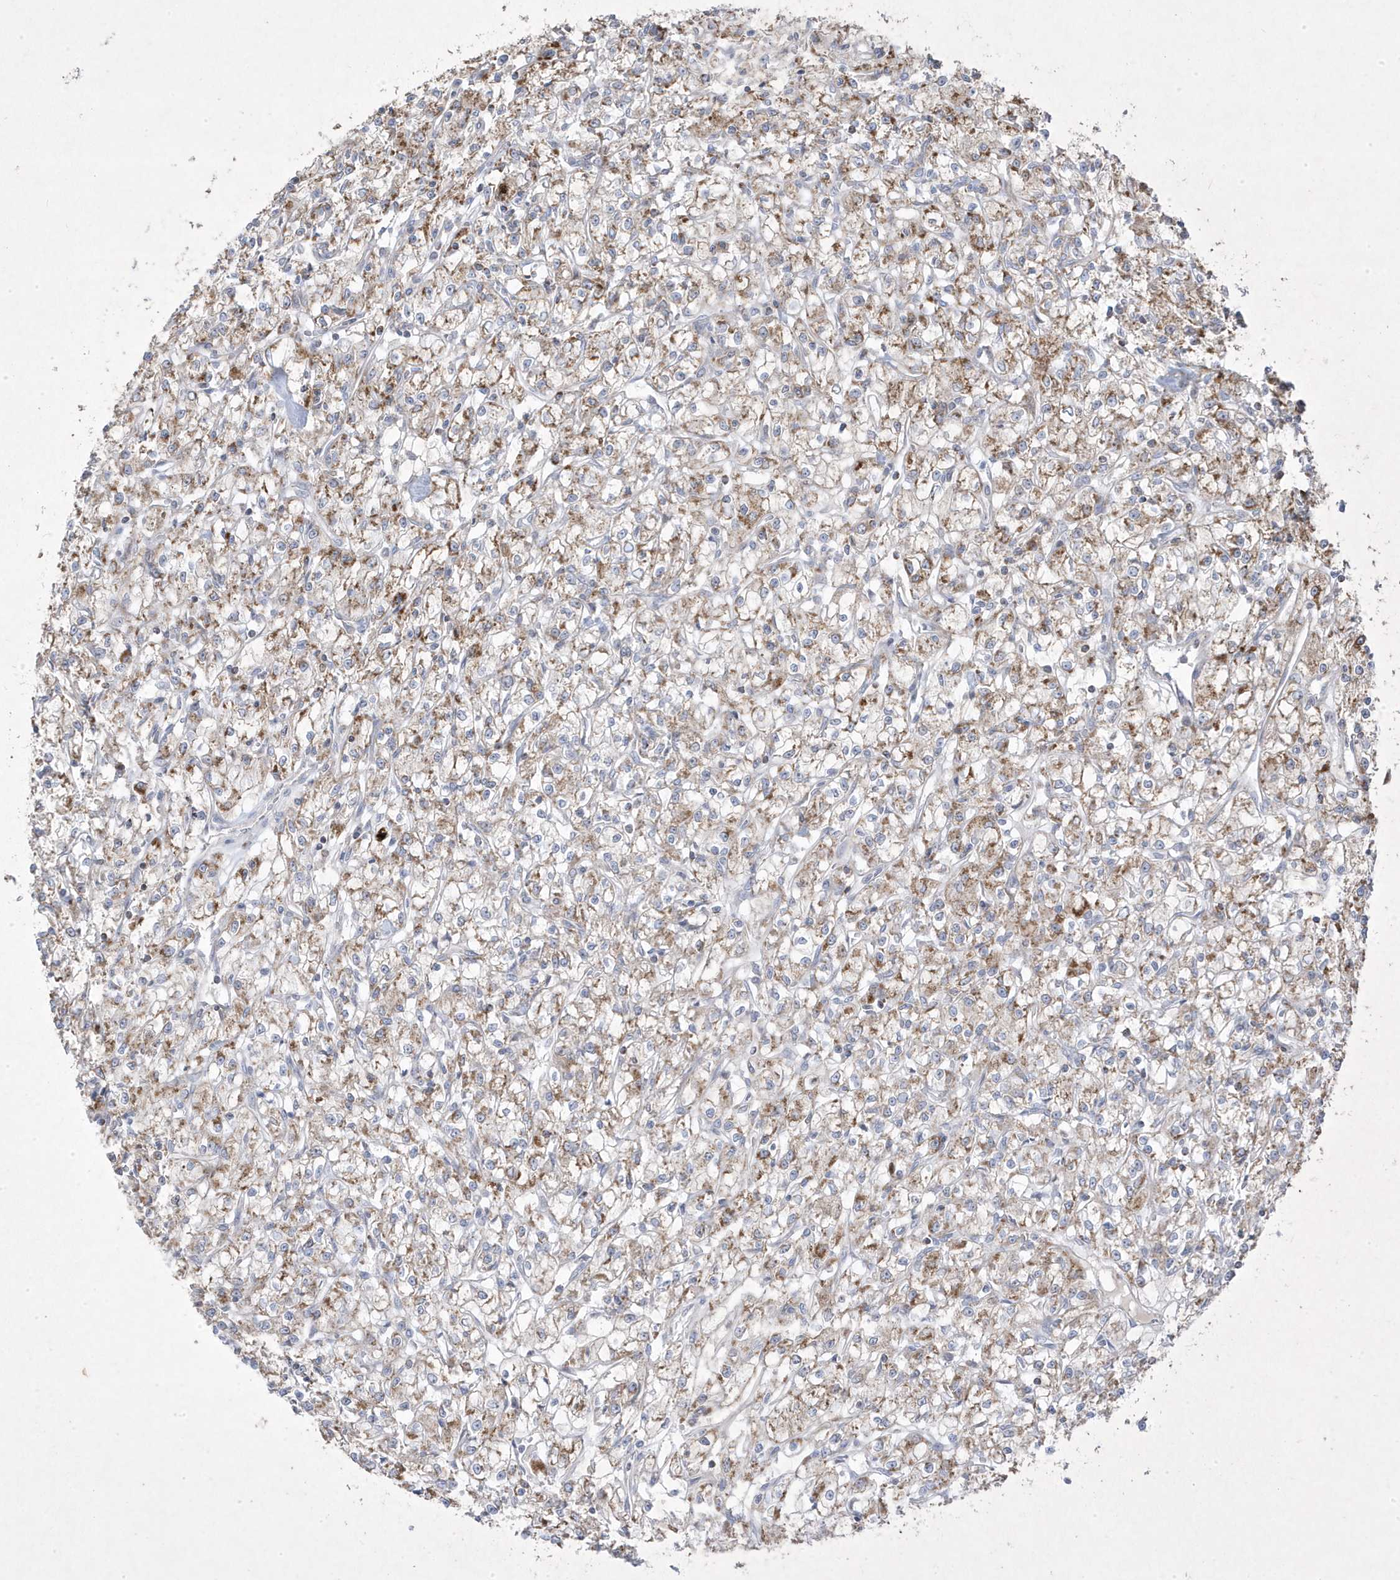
{"staining": {"intensity": "moderate", "quantity": "25%-75%", "location": "cytoplasmic/membranous"}, "tissue": "renal cancer", "cell_type": "Tumor cells", "image_type": "cancer", "snomed": [{"axis": "morphology", "description": "Adenocarcinoma, NOS"}, {"axis": "topography", "description": "Kidney"}], "caption": "Renal cancer stained with a brown dye reveals moderate cytoplasmic/membranous positive positivity in about 25%-75% of tumor cells.", "gene": "ADAMTSL3", "patient": {"sex": "female", "age": 59}}